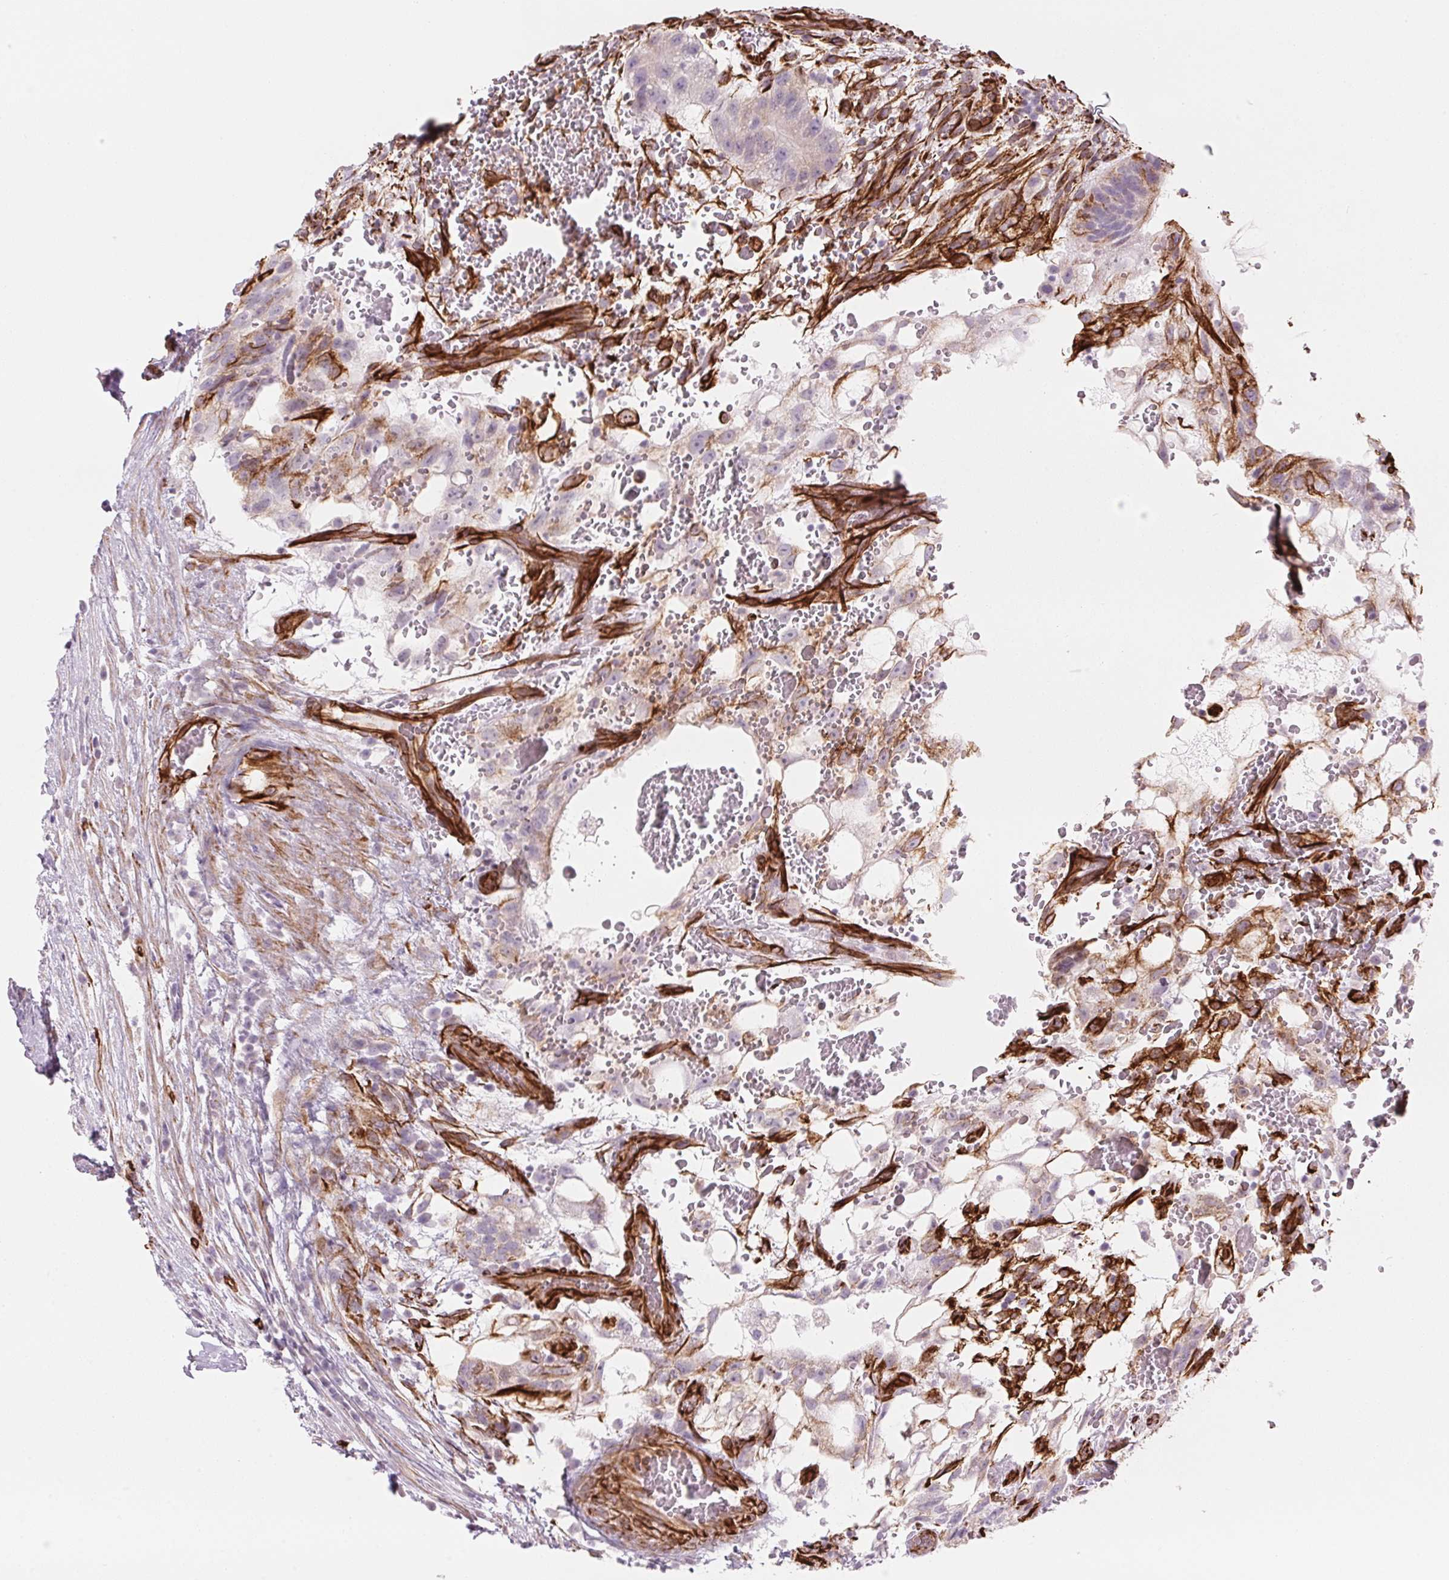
{"staining": {"intensity": "negative", "quantity": "none", "location": "none"}, "tissue": "testis cancer", "cell_type": "Tumor cells", "image_type": "cancer", "snomed": [{"axis": "morphology", "description": "Normal tissue, NOS"}, {"axis": "morphology", "description": "Carcinoma, Embryonal, NOS"}, {"axis": "topography", "description": "Testis"}], "caption": "The micrograph reveals no significant positivity in tumor cells of testis cancer.", "gene": "CLPS", "patient": {"sex": "male", "age": 32}}